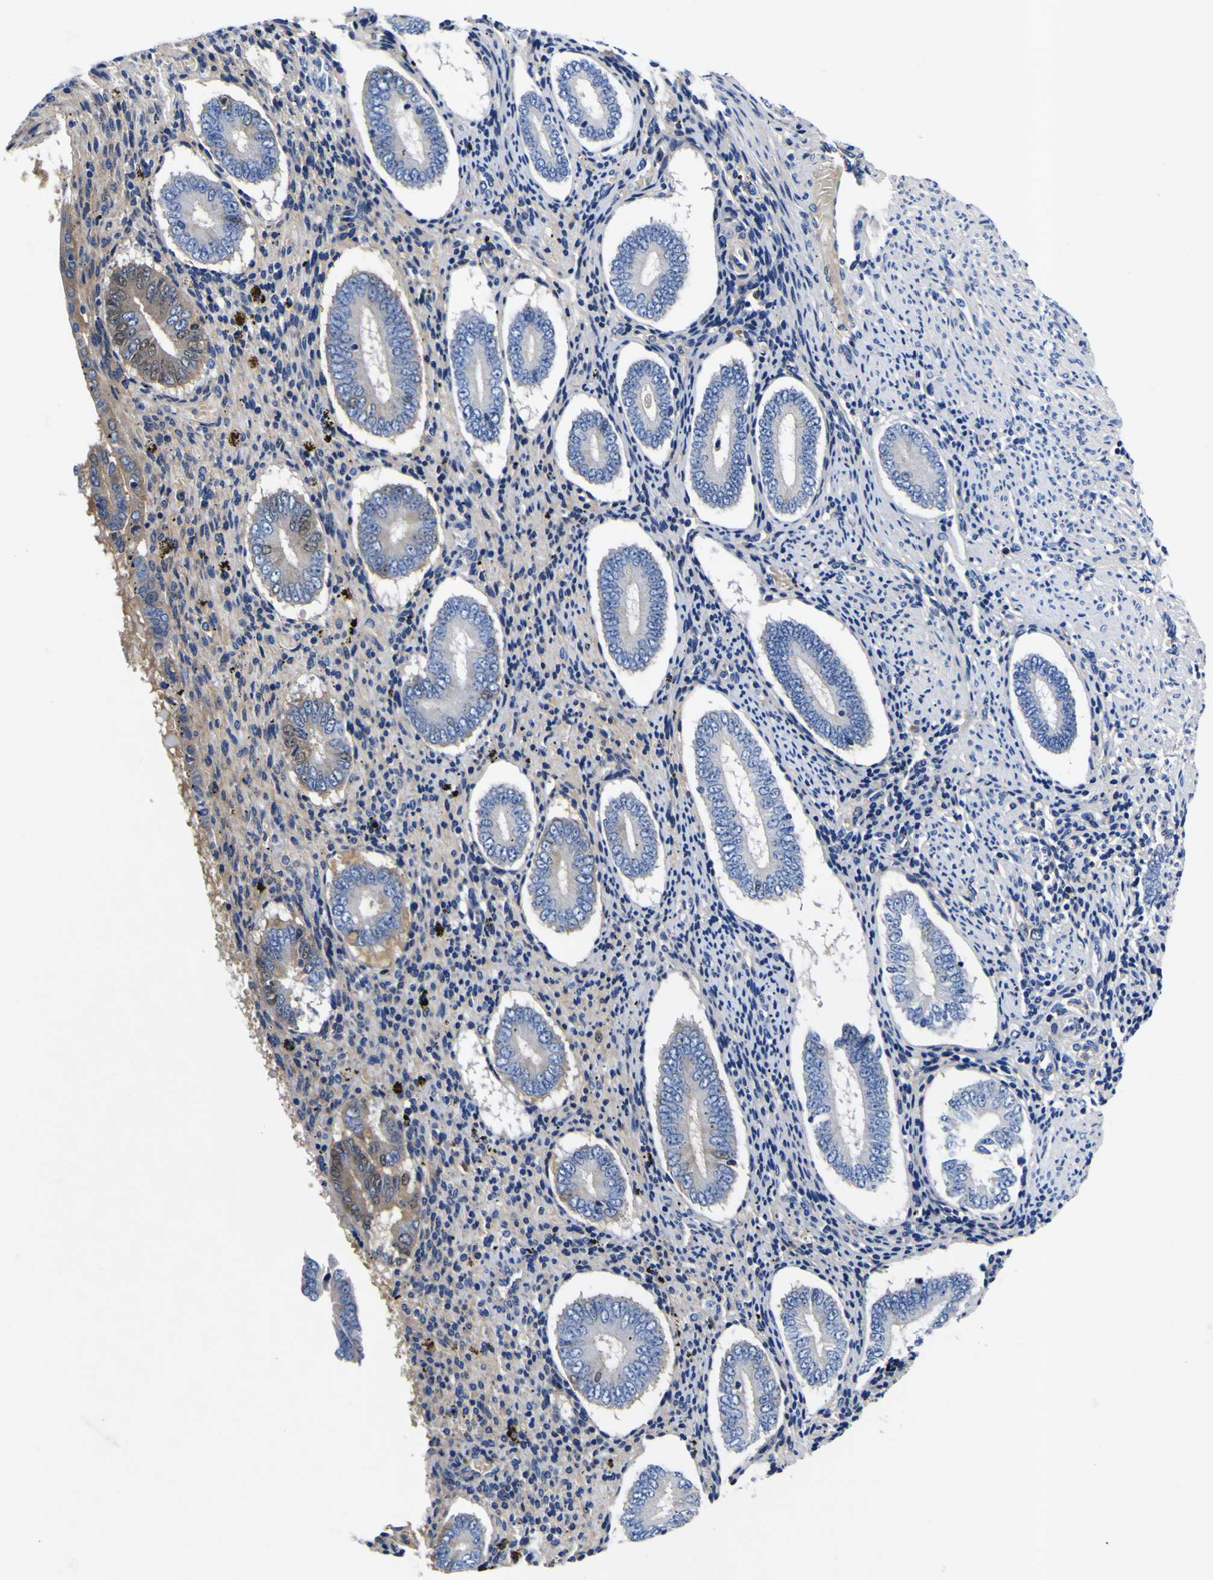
{"staining": {"intensity": "negative", "quantity": "none", "location": "none"}, "tissue": "endometrium", "cell_type": "Cells in endometrial stroma", "image_type": "normal", "snomed": [{"axis": "morphology", "description": "Normal tissue, NOS"}, {"axis": "topography", "description": "Endometrium"}], "caption": "Endometrium stained for a protein using immunohistochemistry displays no expression cells in endometrial stroma.", "gene": "VASN", "patient": {"sex": "female", "age": 42}}